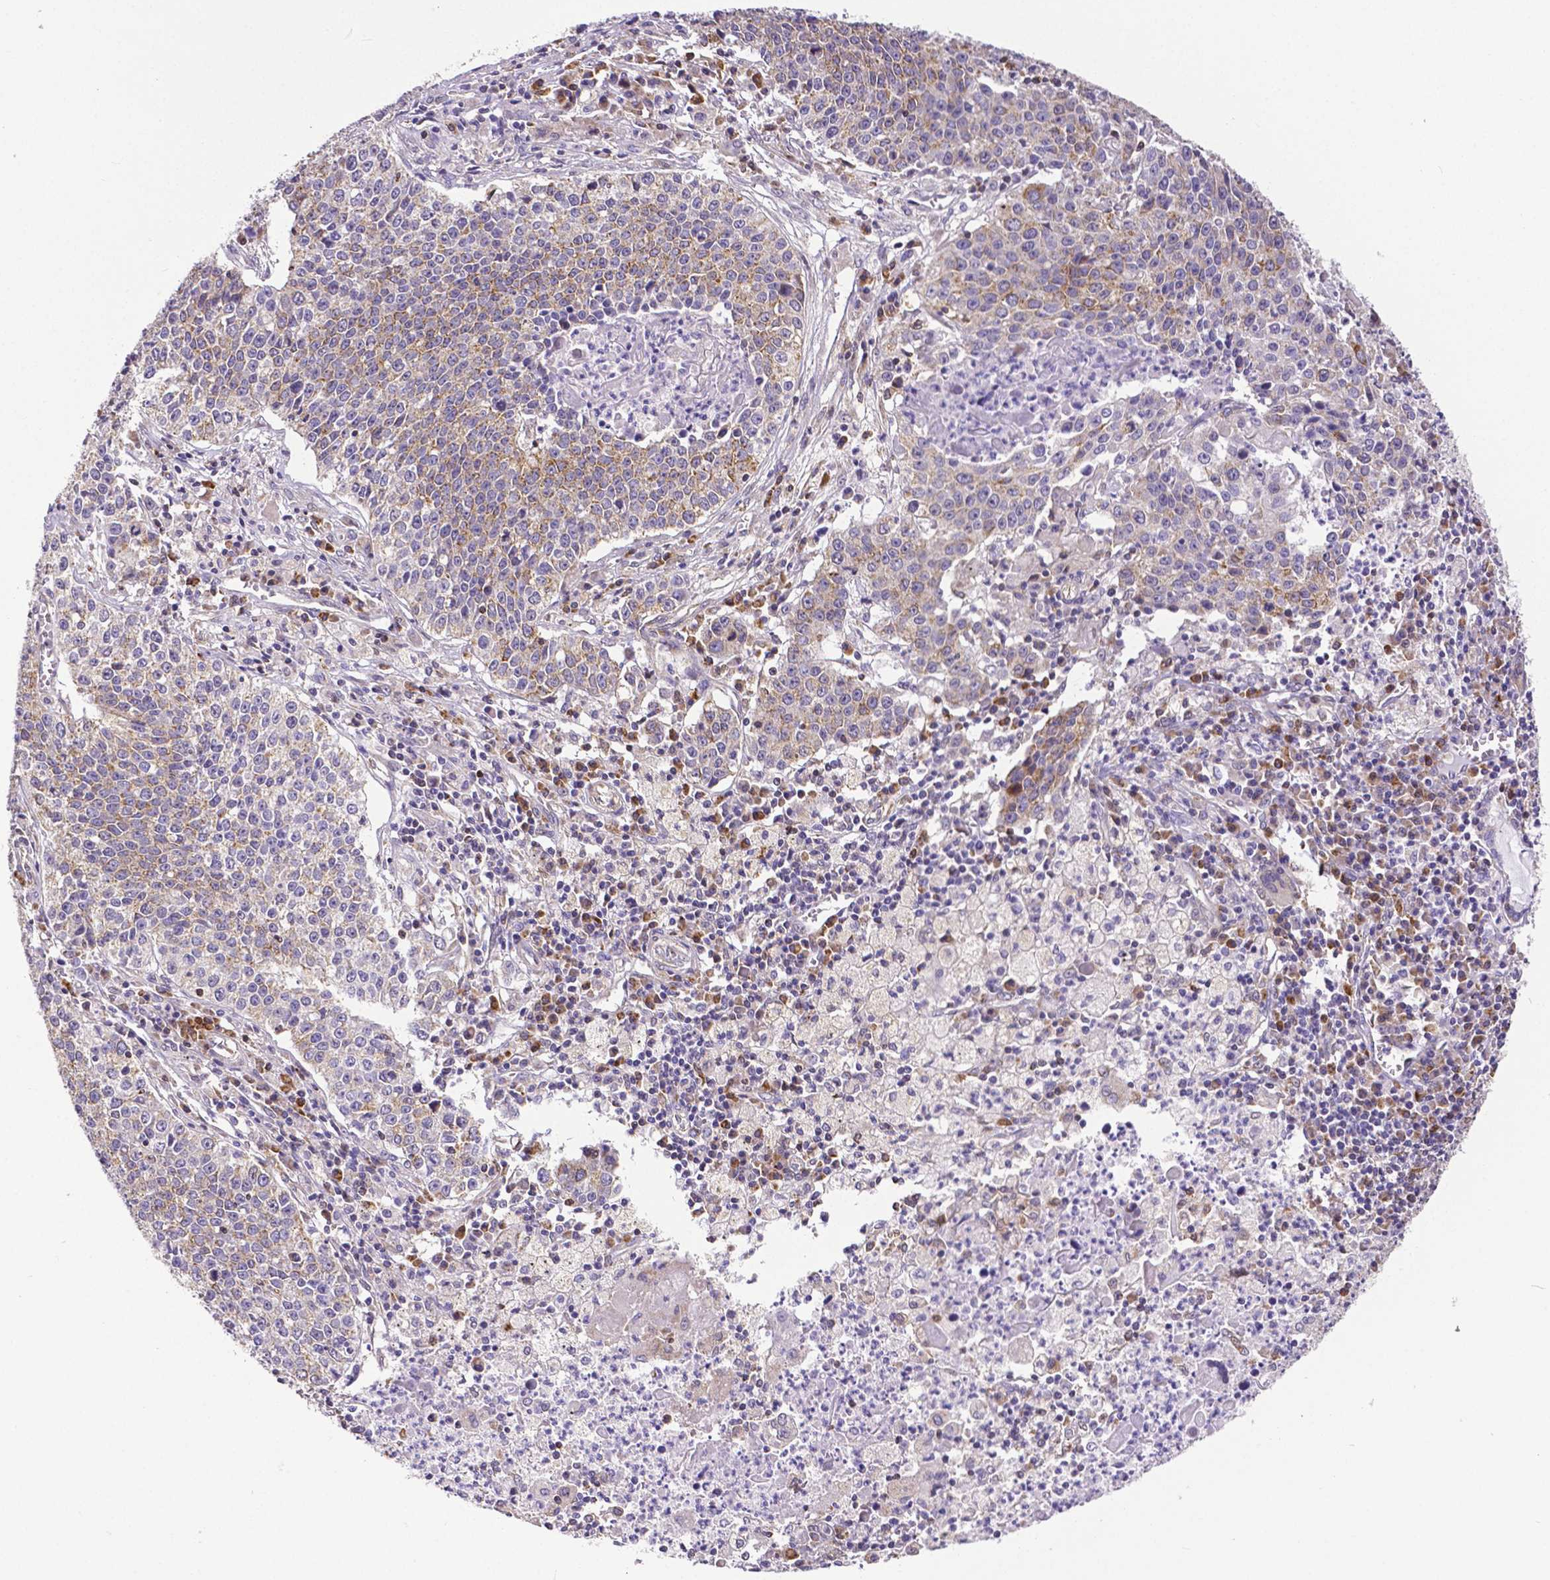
{"staining": {"intensity": "moderate", "quantity": "<25%", "location": "cytoplasmic/membranous"}, "tissue": "lung cancer", "cell_type": "Tumor cells", "image_type": "cancer", "snomed": [{"axis": "morphology", "description": "Squamous cell carcinoma, NOS"}, {"axis": "morphology", "description": "Squamous cell carcinoma, metastatic, NOS"}, {"axis": "topography", "description": "Lung"}, {"axis": "topography", "description": "Pleura, NOS"}], "caption": "High-power microscopy captured an immunohistochemistry micrograph of lung cancer, revealing moderate cytoplasmic/membranous staining in approximately <25% of tumor cells.", "gene": "MCL1", "patient": {"sex": "male", "age": 72}}